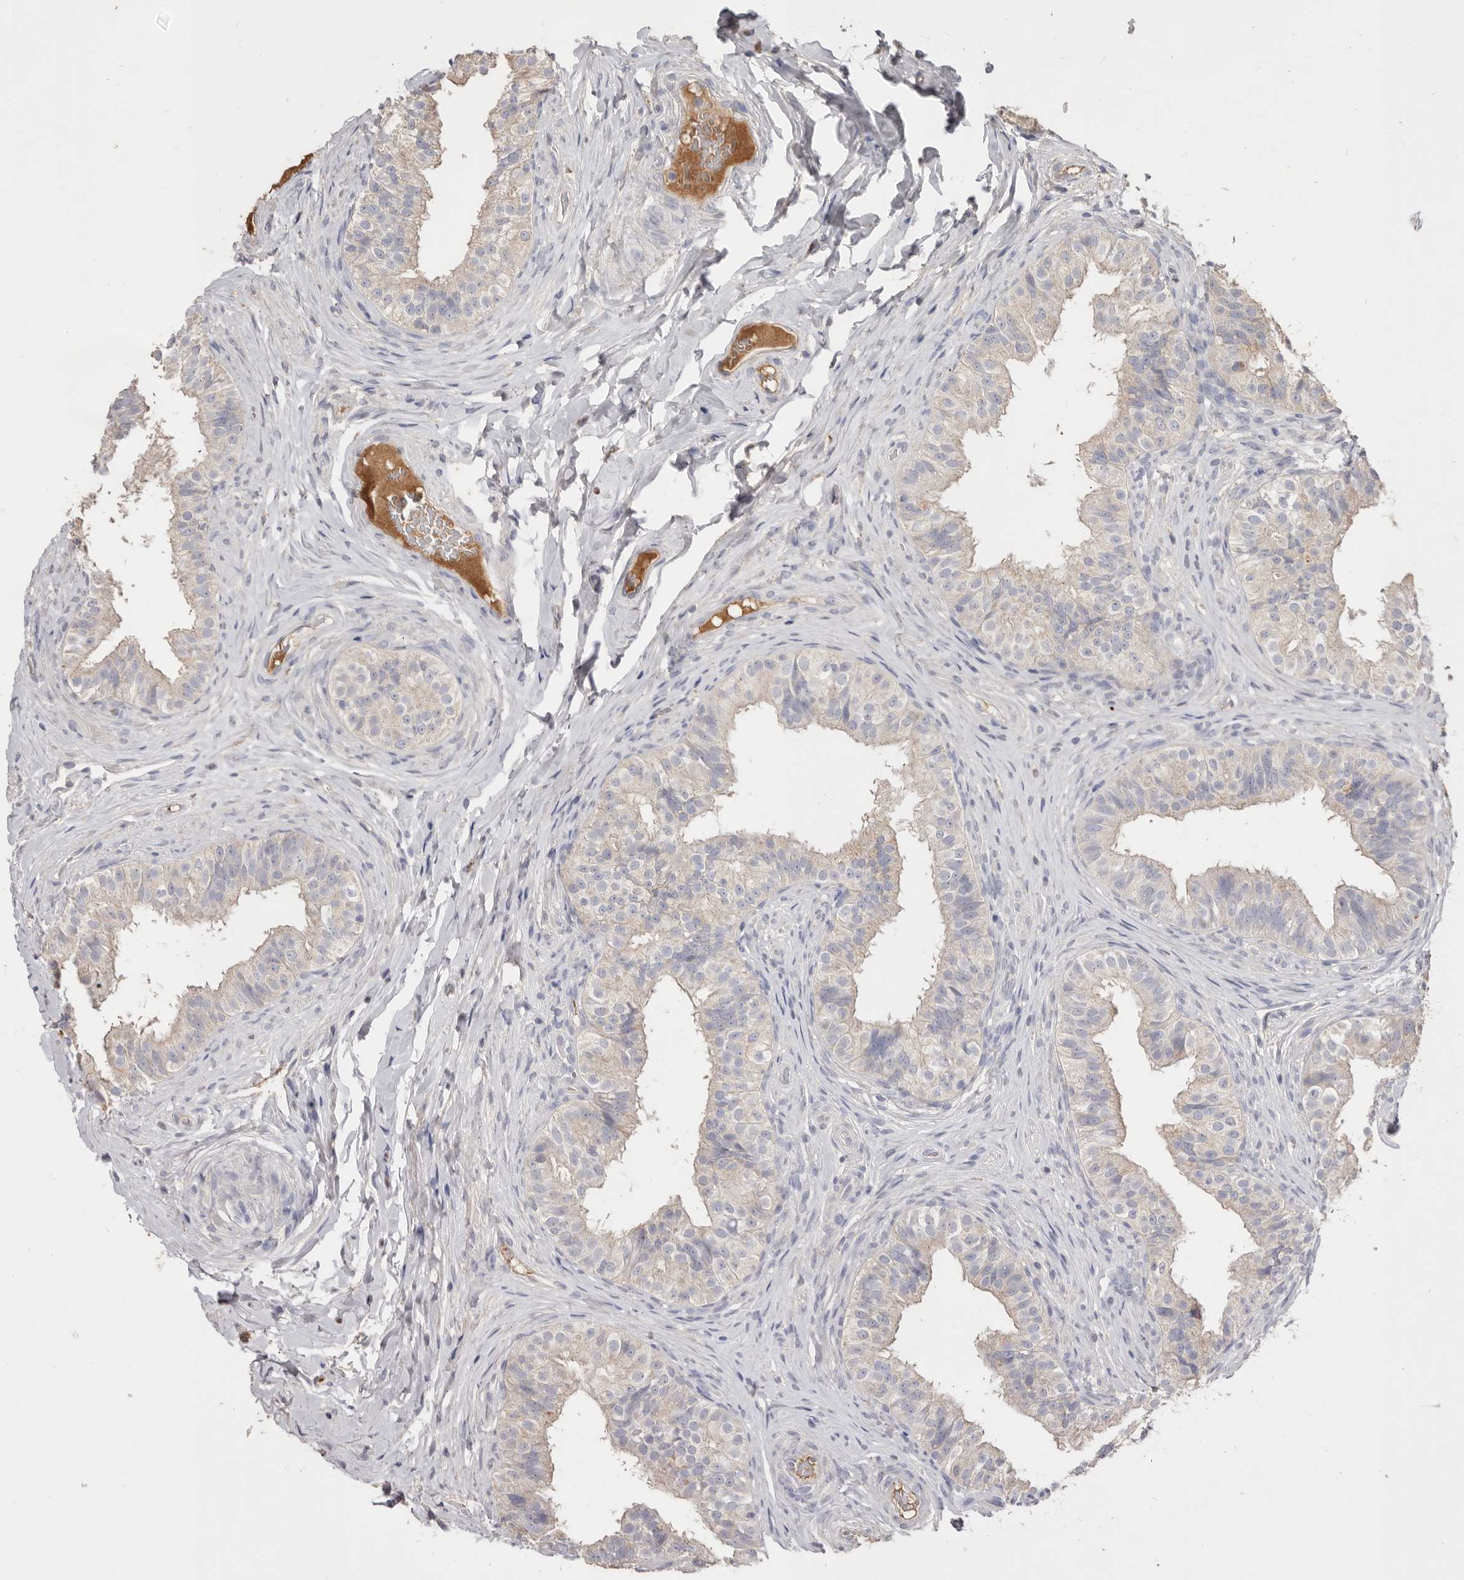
{"staining": {"intensity": "weak", "quantity": "25%-75%", "location": "cytoplasmic/membranous"}, "tissue": "epididymis", "cell_type": "Glandular cells", "image_type": "normal", "snomed": [{"axis": "morphology", "description": "Normal tissue, NOS"}, {"axis": "topography", "description": "Epididymis"}], "caption": "Protein staining shows weak cytoplasmic/membranous expression in about 25%-75% of glandular cells in normal epididymis. Using DAB (brown) and hematoxylin (blue) stains, captured at high magnification using brightfield microscopy.", "gene": "HCAR2", "patient": {"sex": "male", "age": 49}}